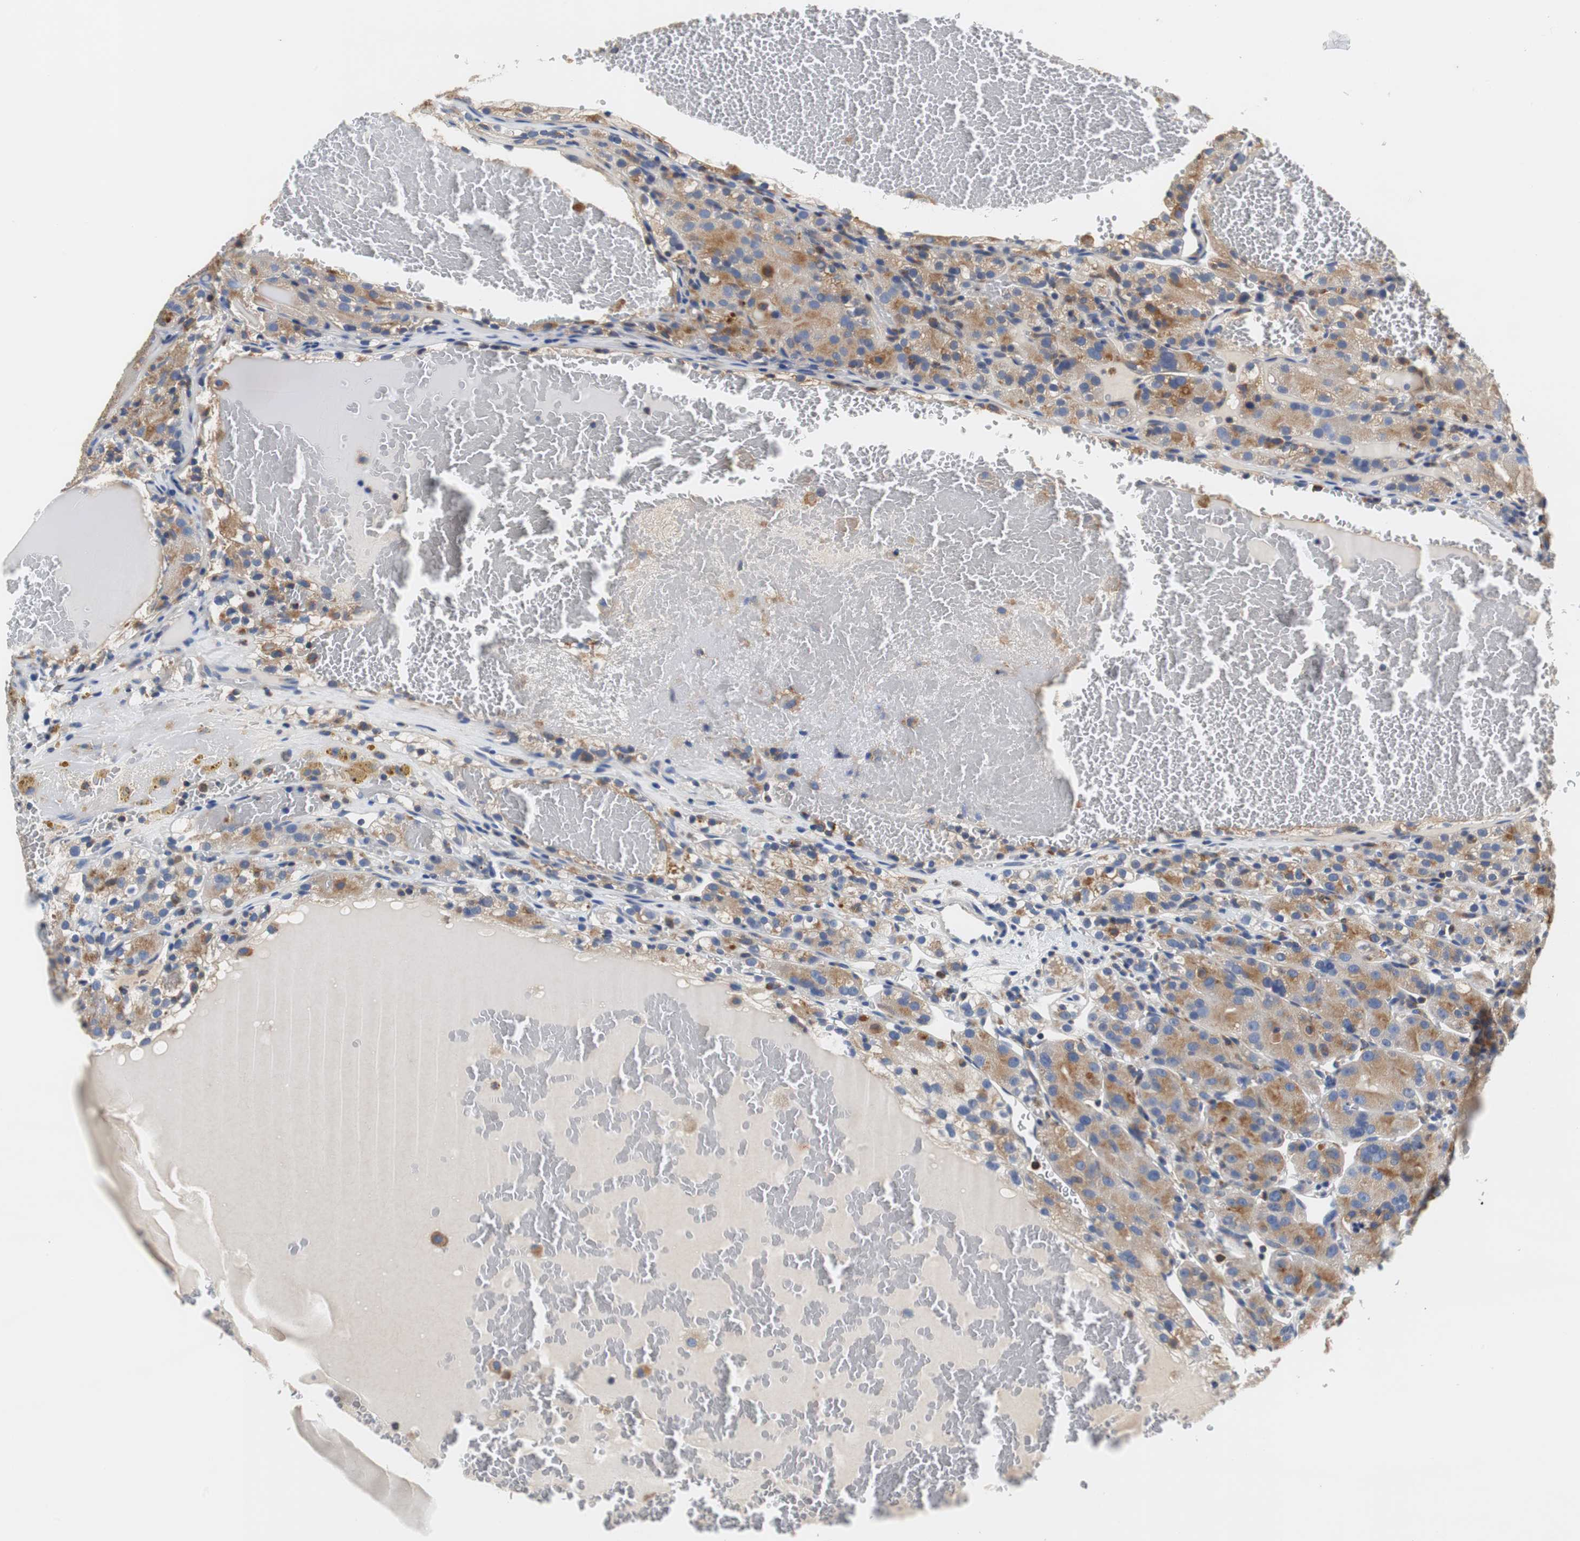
{"staining": {"intensity": "moderate", "quantity": ">75%", "location": "cytoplasmic/membranous"}, "tissue": "renal cancer", "cell_type": "Tumor cells", "image_type": "cancer", "snomed": [{"axis": "morphology", "description": "Normal tissue, NOS"}, {"axis": "morphology", "description": "Adenocarcinoma, NOS"}, {"axis": "topography", "description": "Kidney"}], "caption": "Human renal cancer (adenocarcinoma) stained with a protein marker reveals moderate staining in tumor cells.", "gene": "VAMP8", "patient": {"sex": "male", "age": 61}}